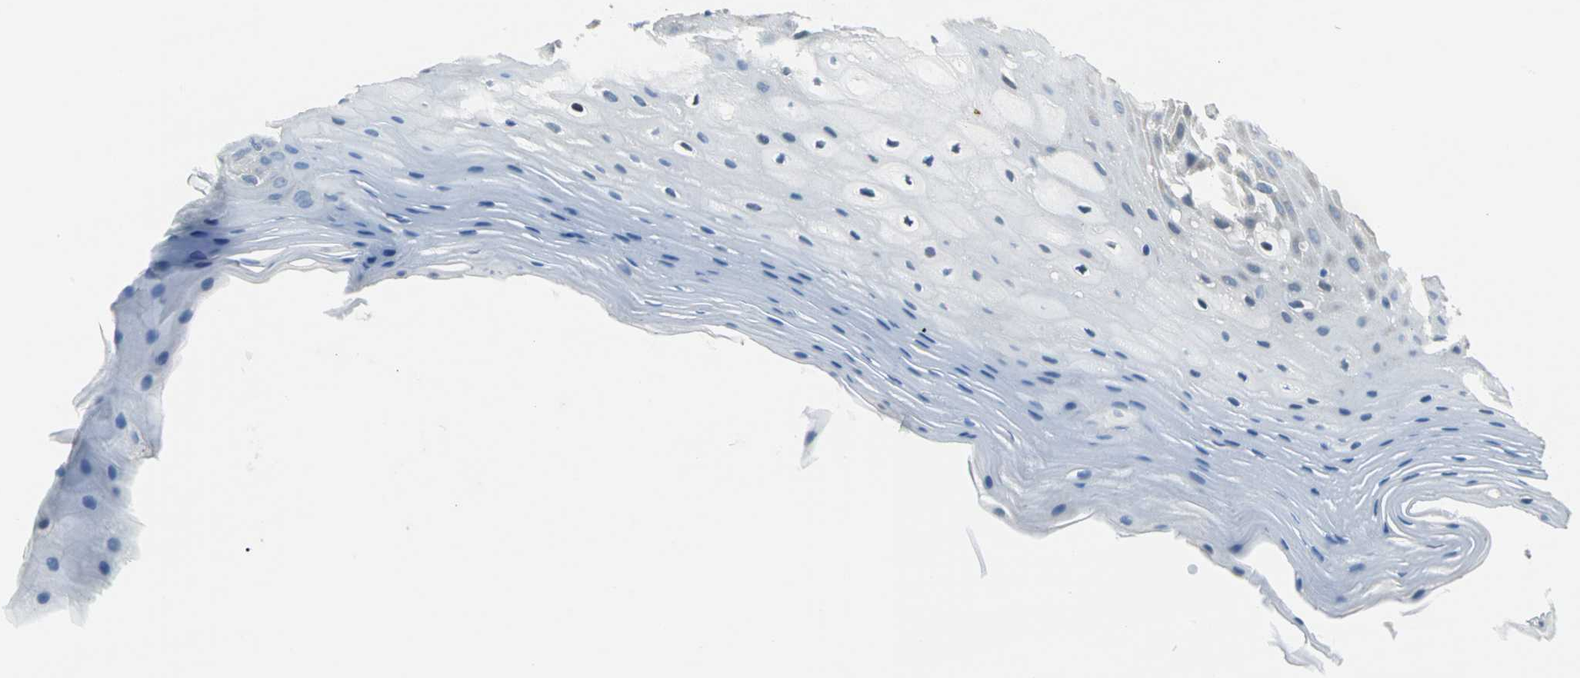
{"staining": {"intensity": "moderate", "quantity": "<25%", "location": "cytoplasmic/membranous"}, "tissue": "oral mucosa", "cell_type": "Squamous epithelial cells", "image_type": "normal", "snomed": [{"axis": "morphology", "description": "Normal tissue, NOS"}, {"axis": "morphology", "description": "Squamous cell carcinoma, NOS"}, {"axis": "topography", "description": "Skeletal muscle"}, {"axis": "topography", "description": "Oral tissue"}, {"axis": "topography", "description": "Head-Neck"}], "caption": "Immunohistochemistry (IHC) photomicrograph of unremarkable oral mucosa: human oral mucosa stained using immunohistochemistry (IHC) shows low levels of moderate protein expression localized specifically in the cytoplasmic/membranous of squamous epithelial cells, appearing as a cytoplasmic/membranous brown color.", "gene": "ZNF415", "patient": {"sex": "male", "age": 71}}